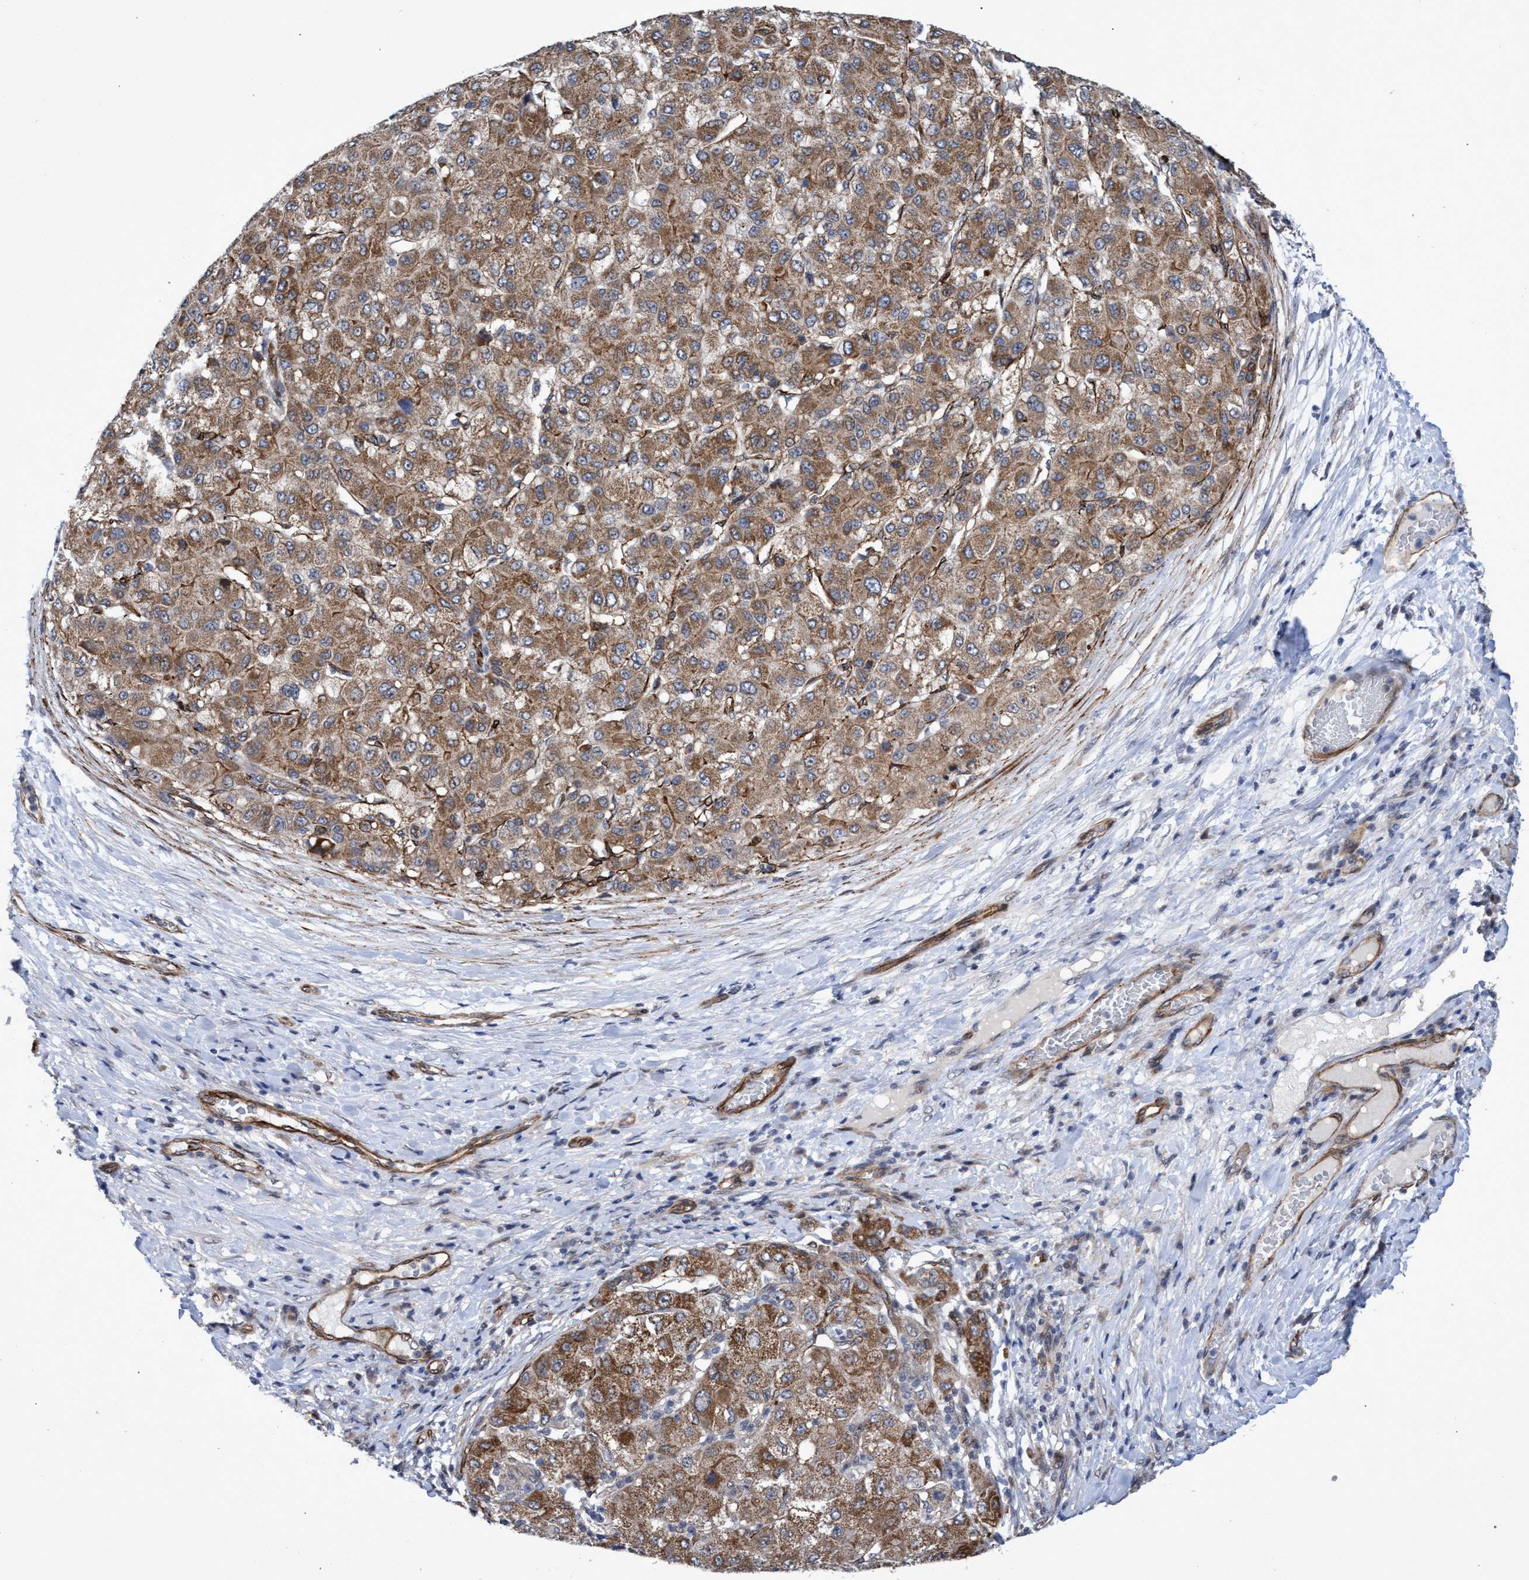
{"staining": {"intensity": "moderate", "quantity": ">75%", "location": "cytoplasmic/membranous"}, "tissue": "liver cancer", "cell_type": "Tumor cells", "image_type": "cancer", "snomed": [{"axis": "morphology", "description": "Carcinoma, Hepatocellular, NOS"}, {"axis": "topography", "description": "Liver"}], "caption": "Liver cancer (hepatocellular carcinoma) stained with a brown dye demonstrates moderate cytoplasmic/membranous positive positivity in approximately >75% of tumor cells.", "gene": "ZNF750", "patient": {"sex": "male", "age": 80}}